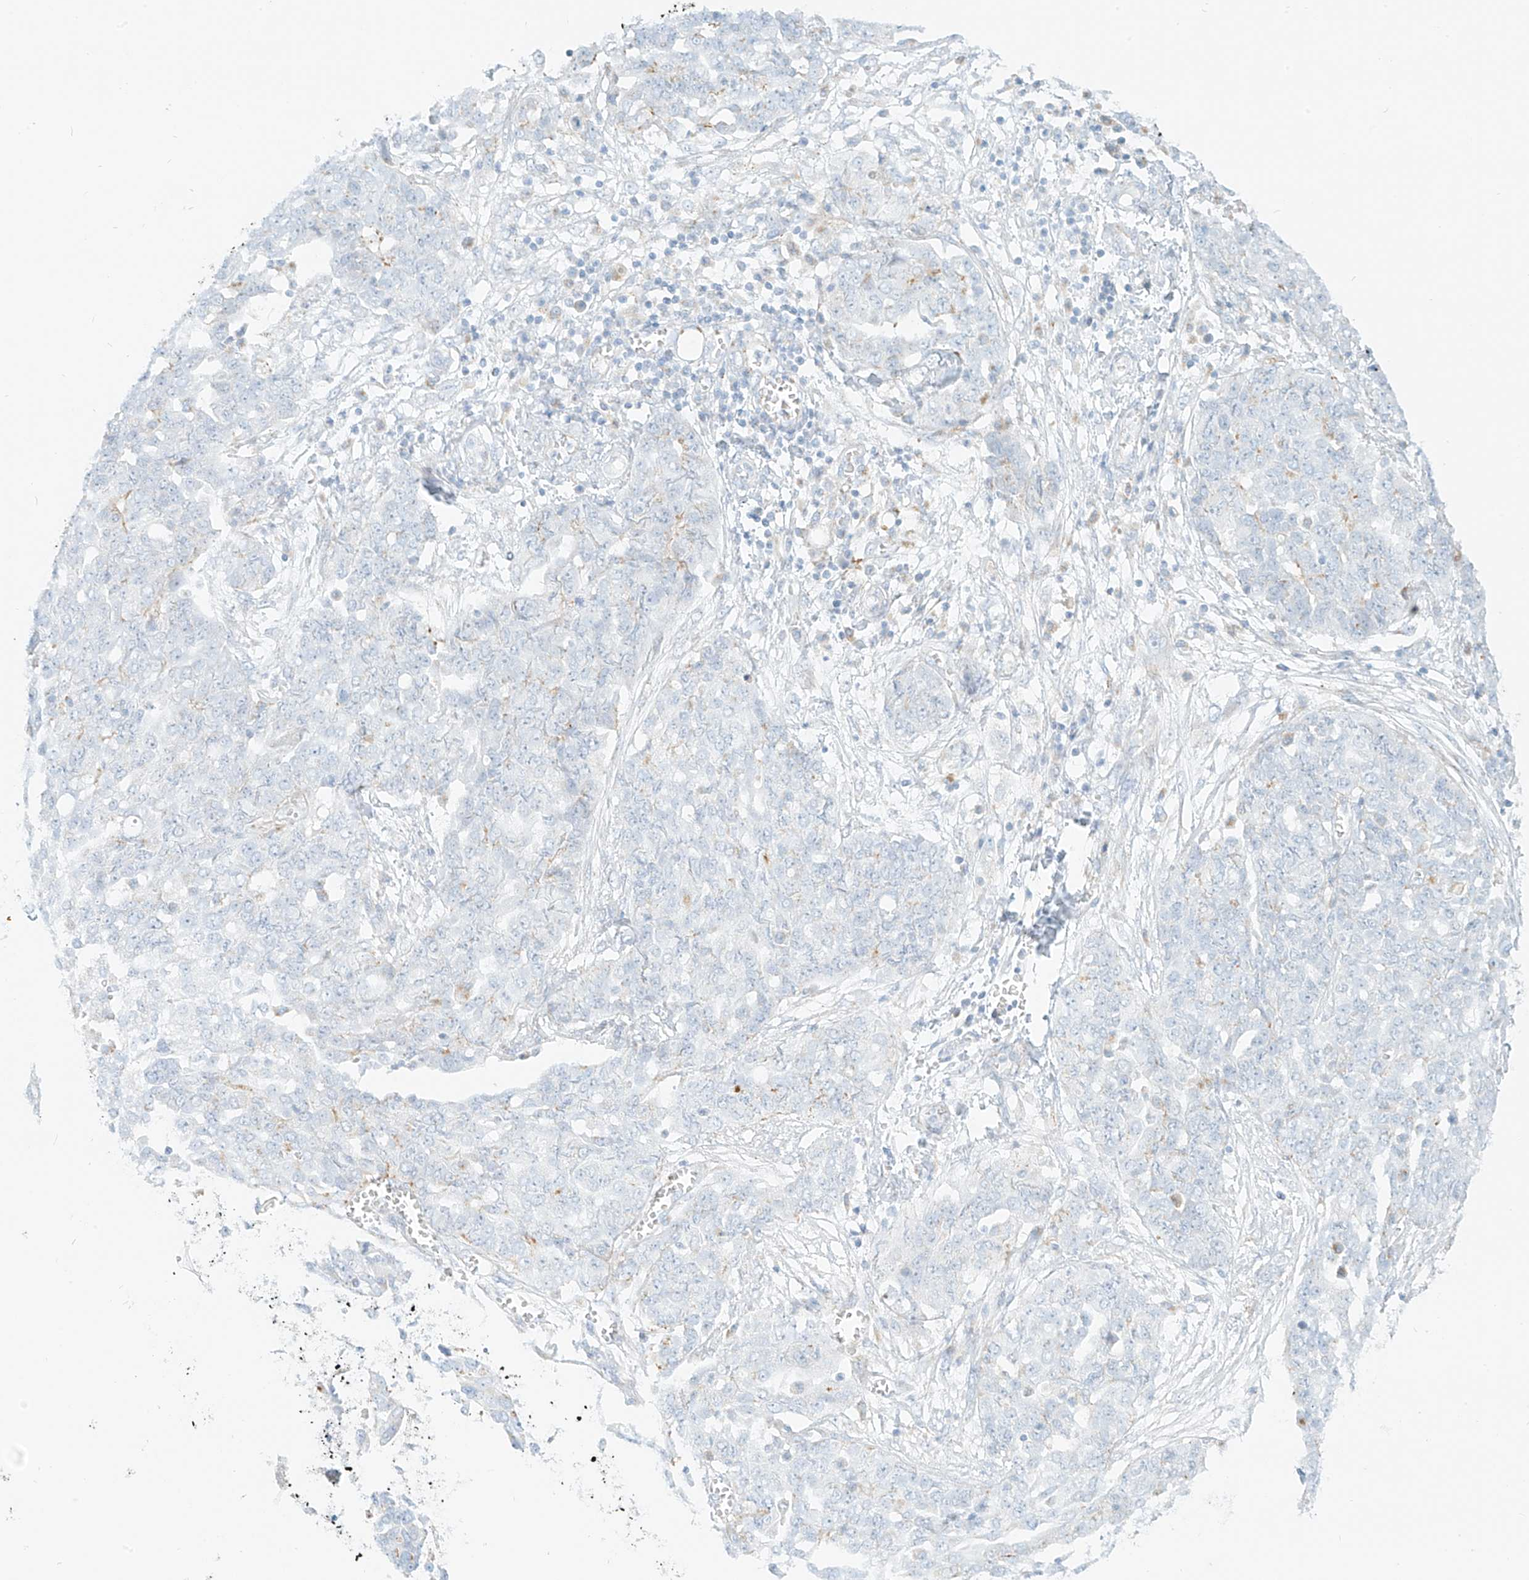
{"staining": {"intensity": "negative", "quantity": "none", "location": "none"}, "tissue": "ovarian cancer", "cell_type": "Tumor cells", "image_type": "cancer", "snomed": [{"axis": "morphology", "description": "Cystadenocarcinoma, serous, NOS"}, {"axis": "topography", "description": "Soft tissue"}, {"axis": "topography", "description": "Ovary"}], "caption": "DAB immunohistochemical staining of human ovarian cancer (serous cystadenocarcinoma) demonstrates no significant positivity in tumor cells. Nuclei are stained in blue.", "gene": "SLC35F6", "patient": {"sex": "female", "age": 57}}